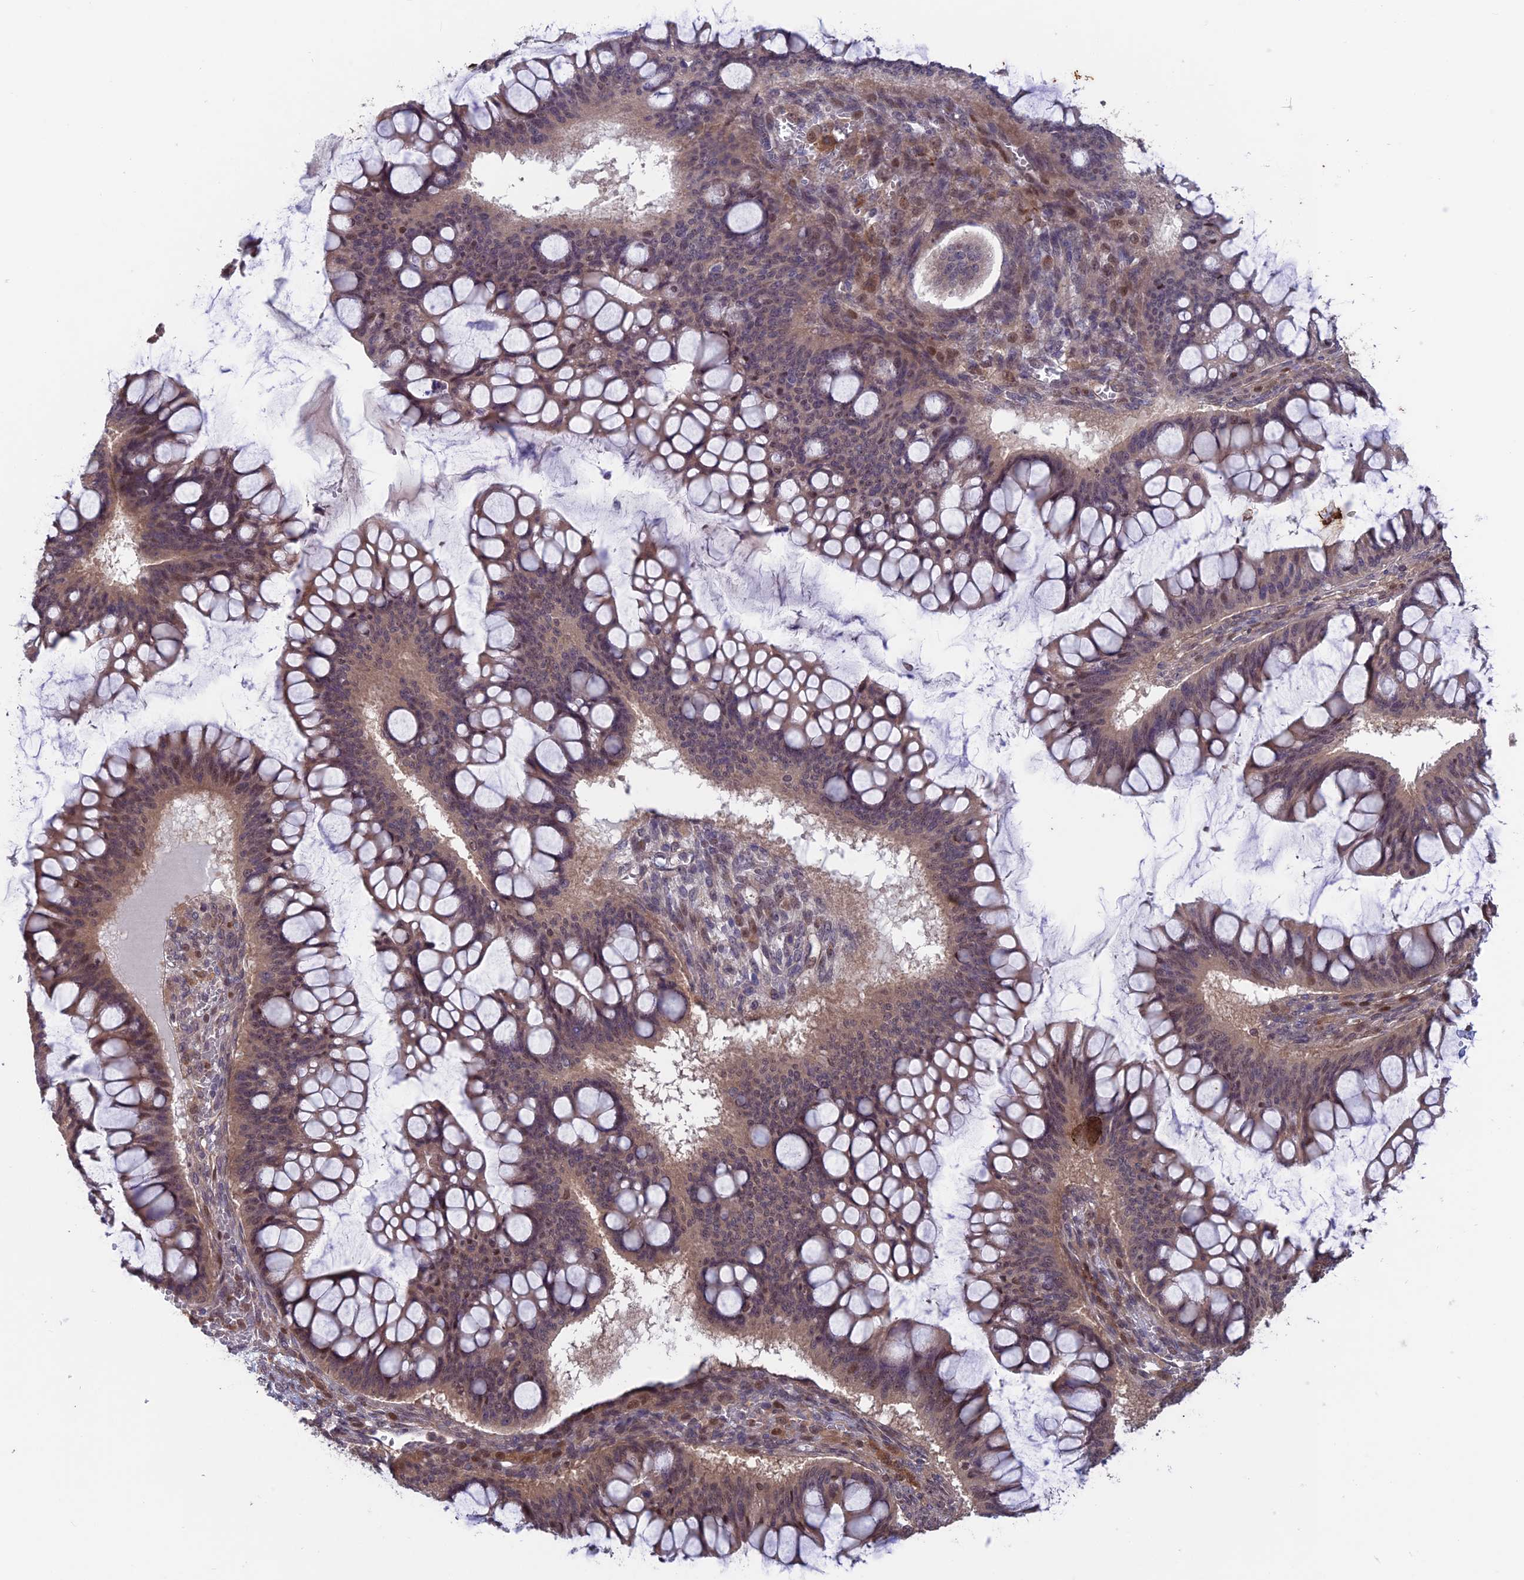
{"staining": {"intensity": "weak", "quantity": "25%-75%", "location": "nuclear"}, "tissue": "ovarian cancer", "cell_type": "Tumor cells", "image_type": "cancer", "snomed": [{"axis": "morphology", "description": "Cystadenocarcinoma, mucinous, NOS"}, {"axis": "topography", "description": "Ovary"}], "caption": "IHC histopathology image of mucinous cystadenocarcinoma (ovarian) stained for a protein (brown), which displays low levels of weak nuclear expression in about 25%-75% of tumor cells.", "gene": "MAST2", "patient": {"sex": "female", "age": 73}}